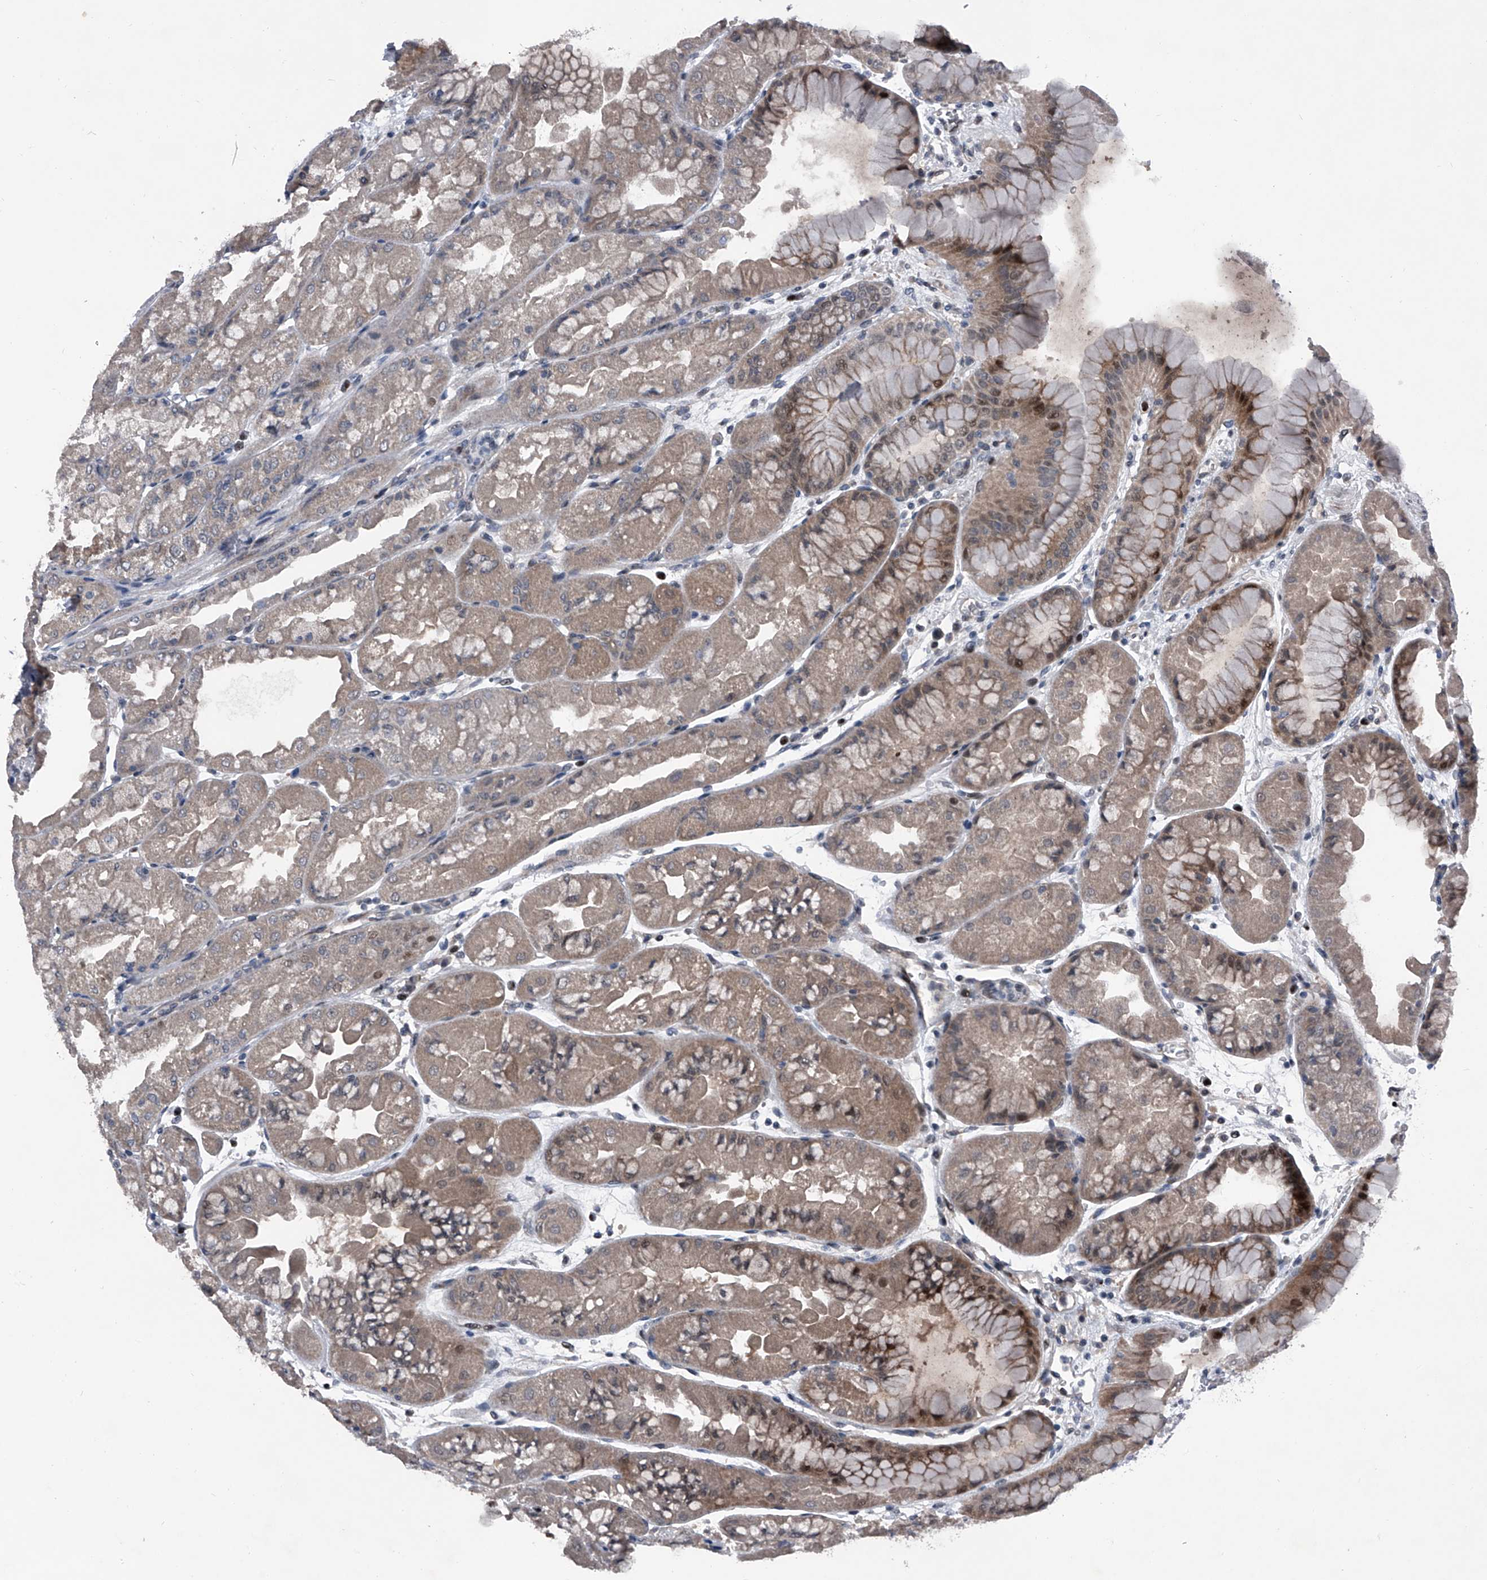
{"staining": {"intensity": "moderate", "quantity": "25%-75%", "location": "cytoplasmic/membranous,nuclear"}, "tissue": "stomach", "cell_type": "Glandular cells", "image_type": "normal", "snomed": [{"axis": "morphology", "description": "Normal tissue, NOS"}, {"axis": "topography", "description": "Stomach, upper"}], "caption": "Immunohistochemistry (IHC) of normal human stomach shows medium levels of moderate cytoplasmic/membranous,nuclear positivity in about 25%-75% of glandular cells.", "gene": "ELK4", "patient": {"sex": "male", "age": 47}}